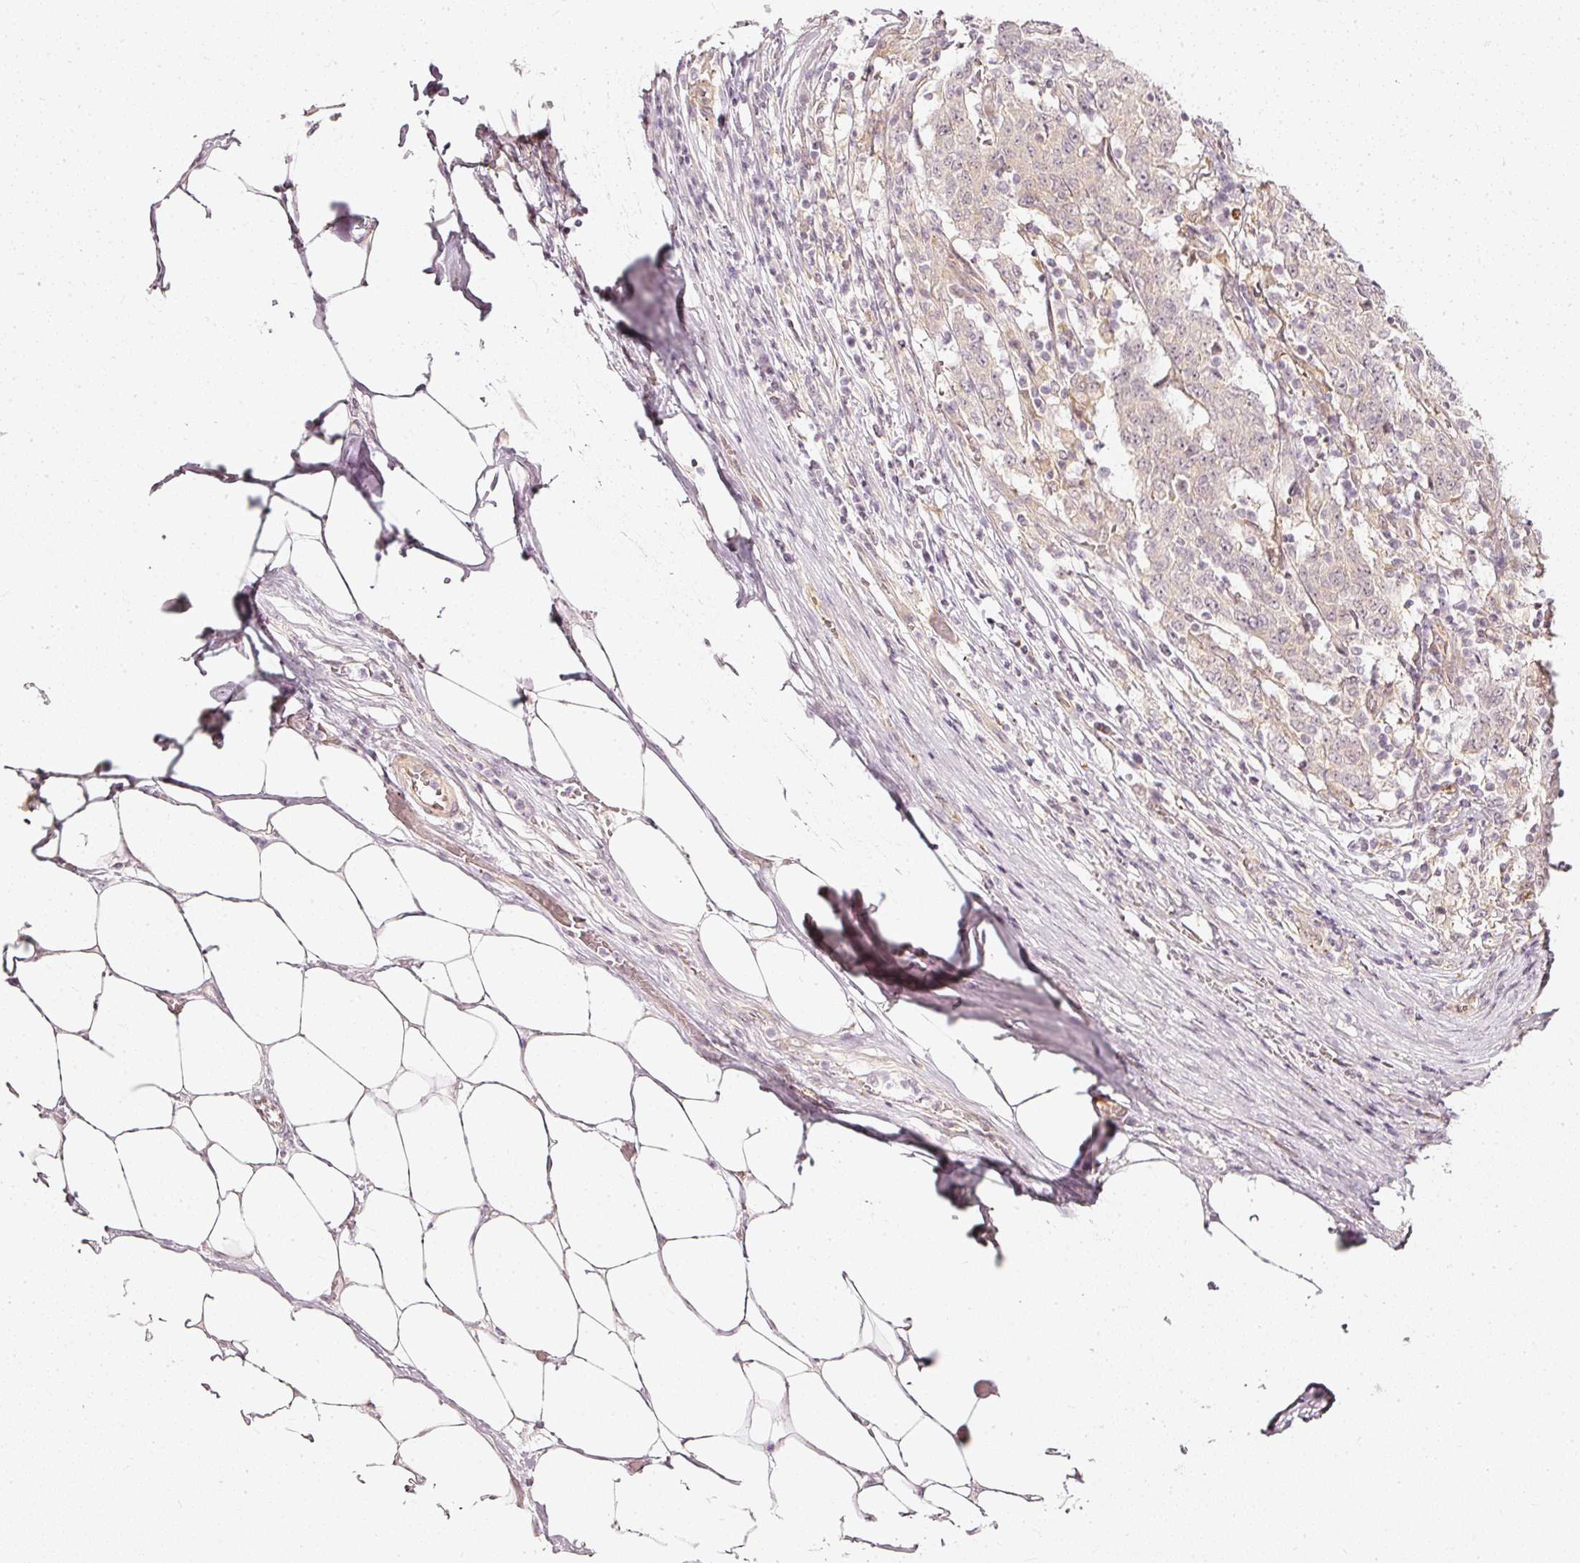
{"staining": {"intensity": "negative", "quantity": "none", "location": "none"}, "tissue": "stomach cancer", "cell_type": "Tumor cells", "image_type": "cancer", "snomed": [{"axis": "morphology", "description": "Adenocarcinoma, NOS"}, {"axis": "topography", "description": "Stomach"}], "caption": "Immunohistochemistry image of neoplastic tissue: human stomach adenocarcinoma stained with DAB (3,3'-diaminobenzidine) exhibits no significant protein positivity in tumor cells.", "gene": "DRD2", "patient": {"sex": "male", "age": 59}}